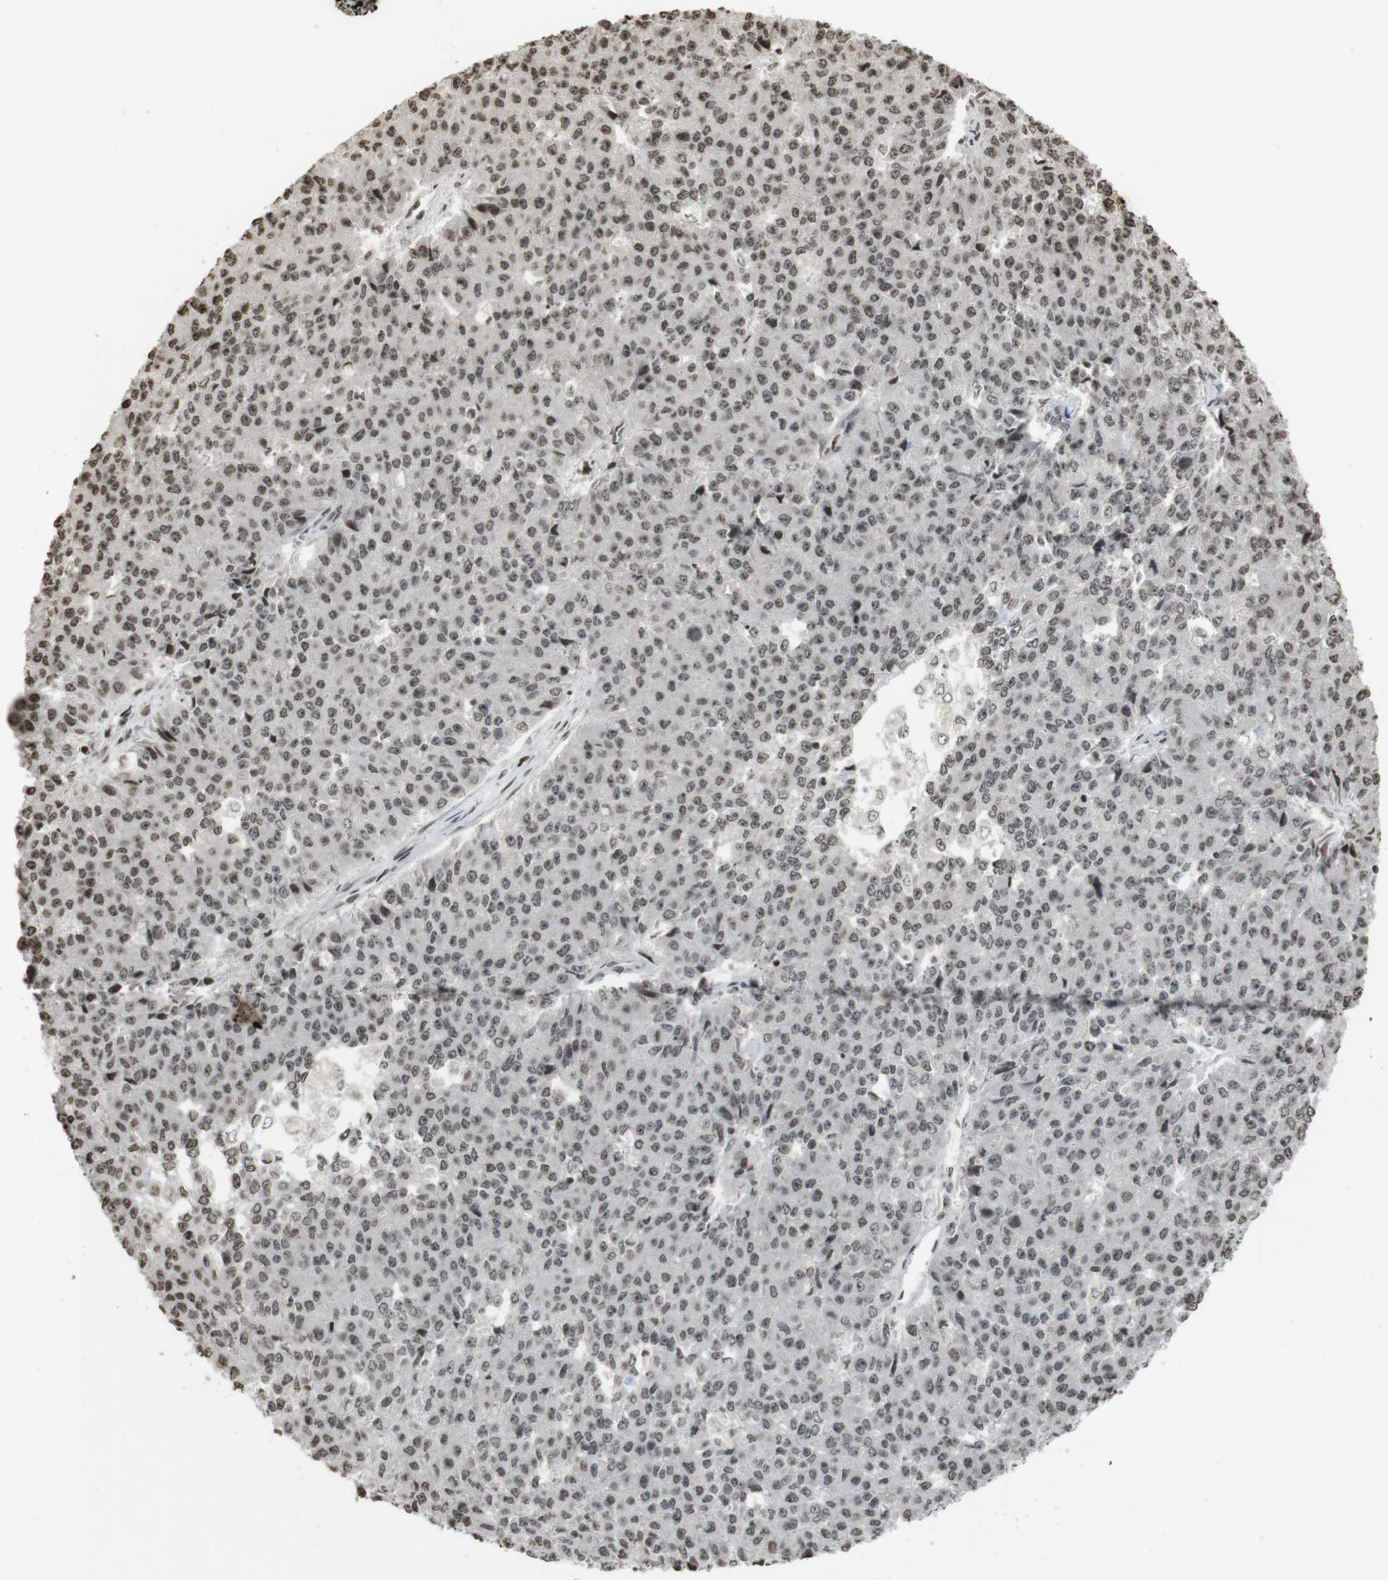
{"staining": {"intensity": "weak", "quantity": ">75%", "location": "nuclear"}, "tissue": "pancreatic cancer", "cell_type": "Tumor cells", "image_type": "cancer", "snomed": [{"axis": "morphology", "description": "Adenocarcinoma, NOS"}, {"axis": "topography", "description": "Pancreas"}], "caption": "Protein expression analysis of human pancreatic cancer reveals weak nuclear staining in approximately >75% of tumor cells.", "gene": "FOXA3", "patient": {"sex": "male", "age": 50}}